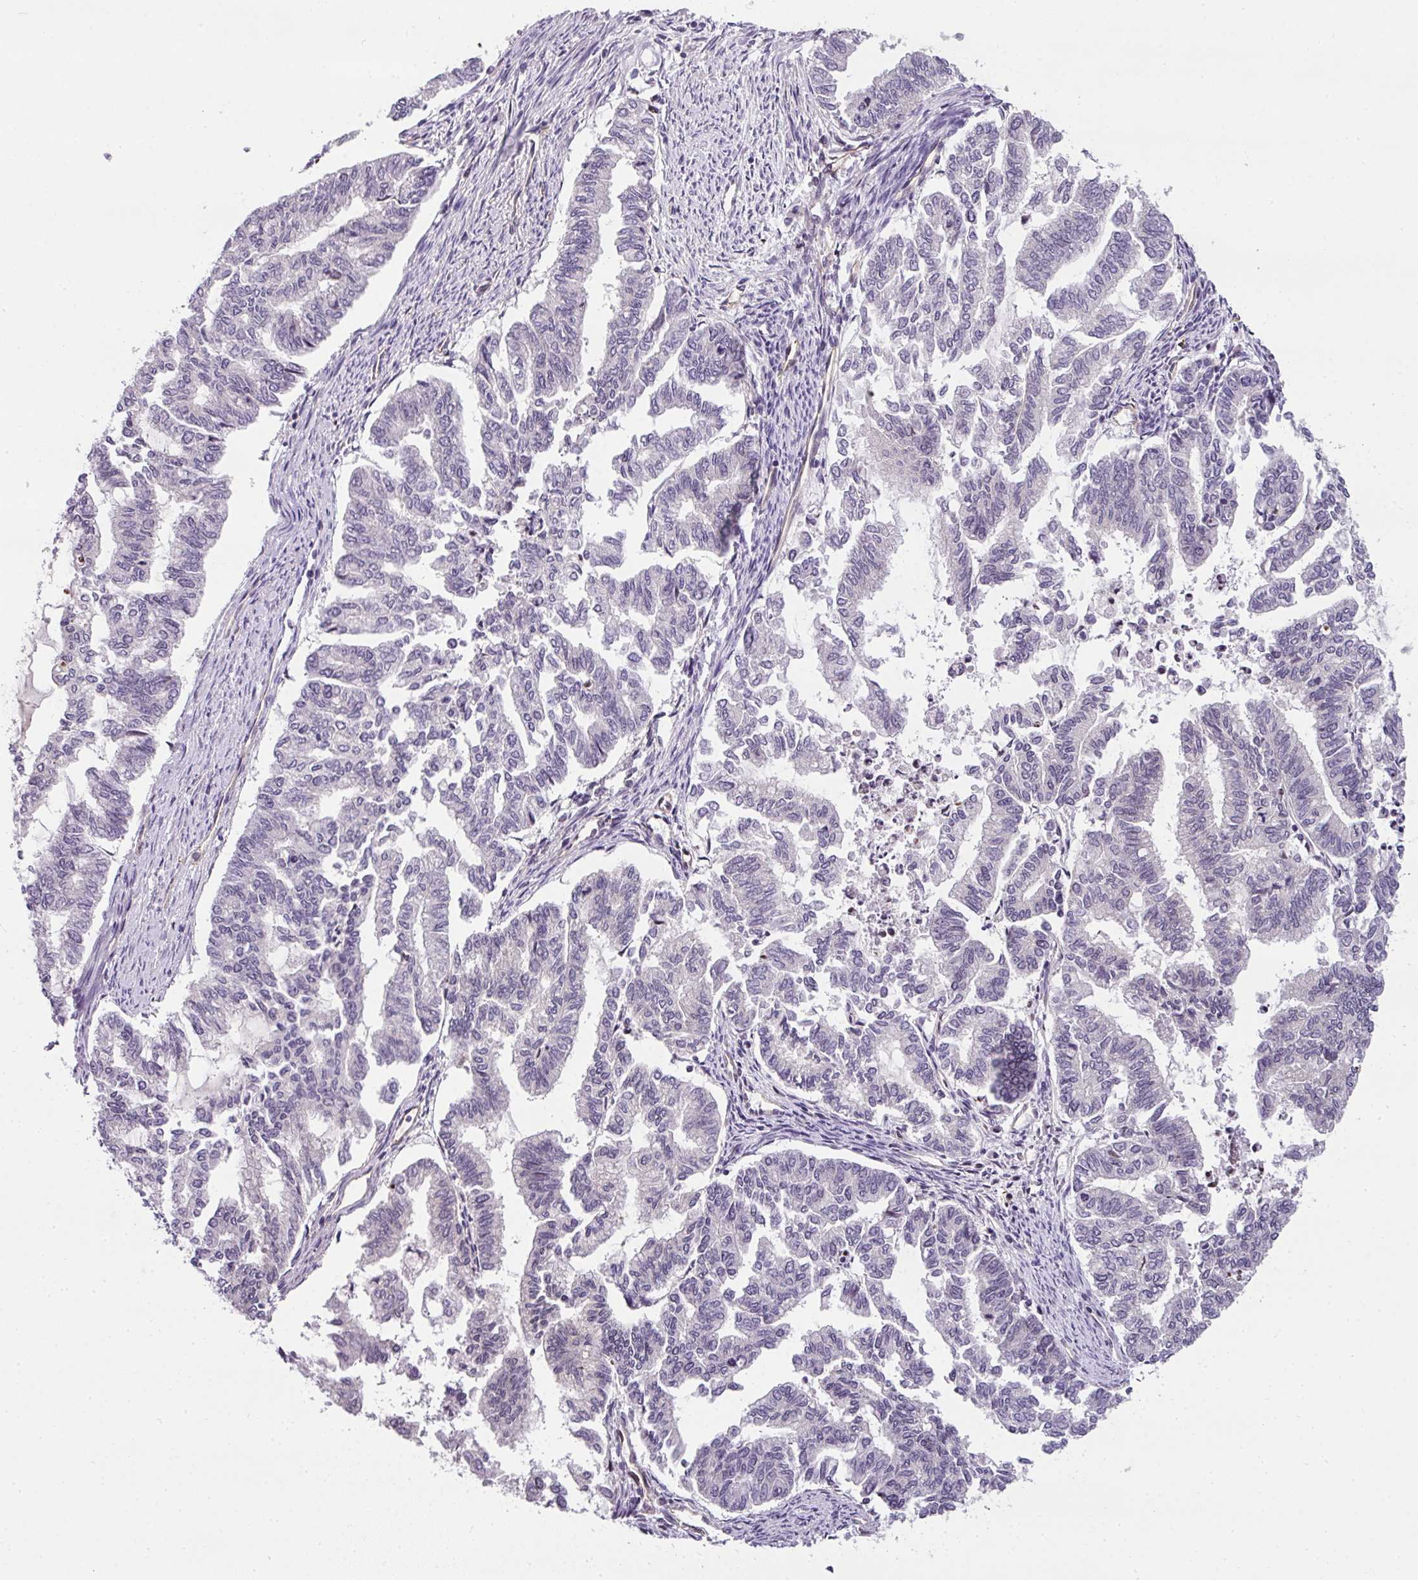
{"staining": {"intensity": "negative", "quantity": "none", "location": "none"}, "tissue": "endometrial cancer", "cell_type": "Tumor cells", "image_type": "cancer", "snomed": [{"axis": "morphology", "description": "Adenocarcinoma, NOS"}, {"axis": "topography", "description": "Endometrium"}], "caption": "This micrograph is of endometrial adenocarcinoma stained with immunohistochemistry (IHC) to label a protein in brown with the nuclei are counter-stained blue. There is no expression in tumor cells.", "gene": "OR11H4", "patient": {"sex": "female", "age": 79}}